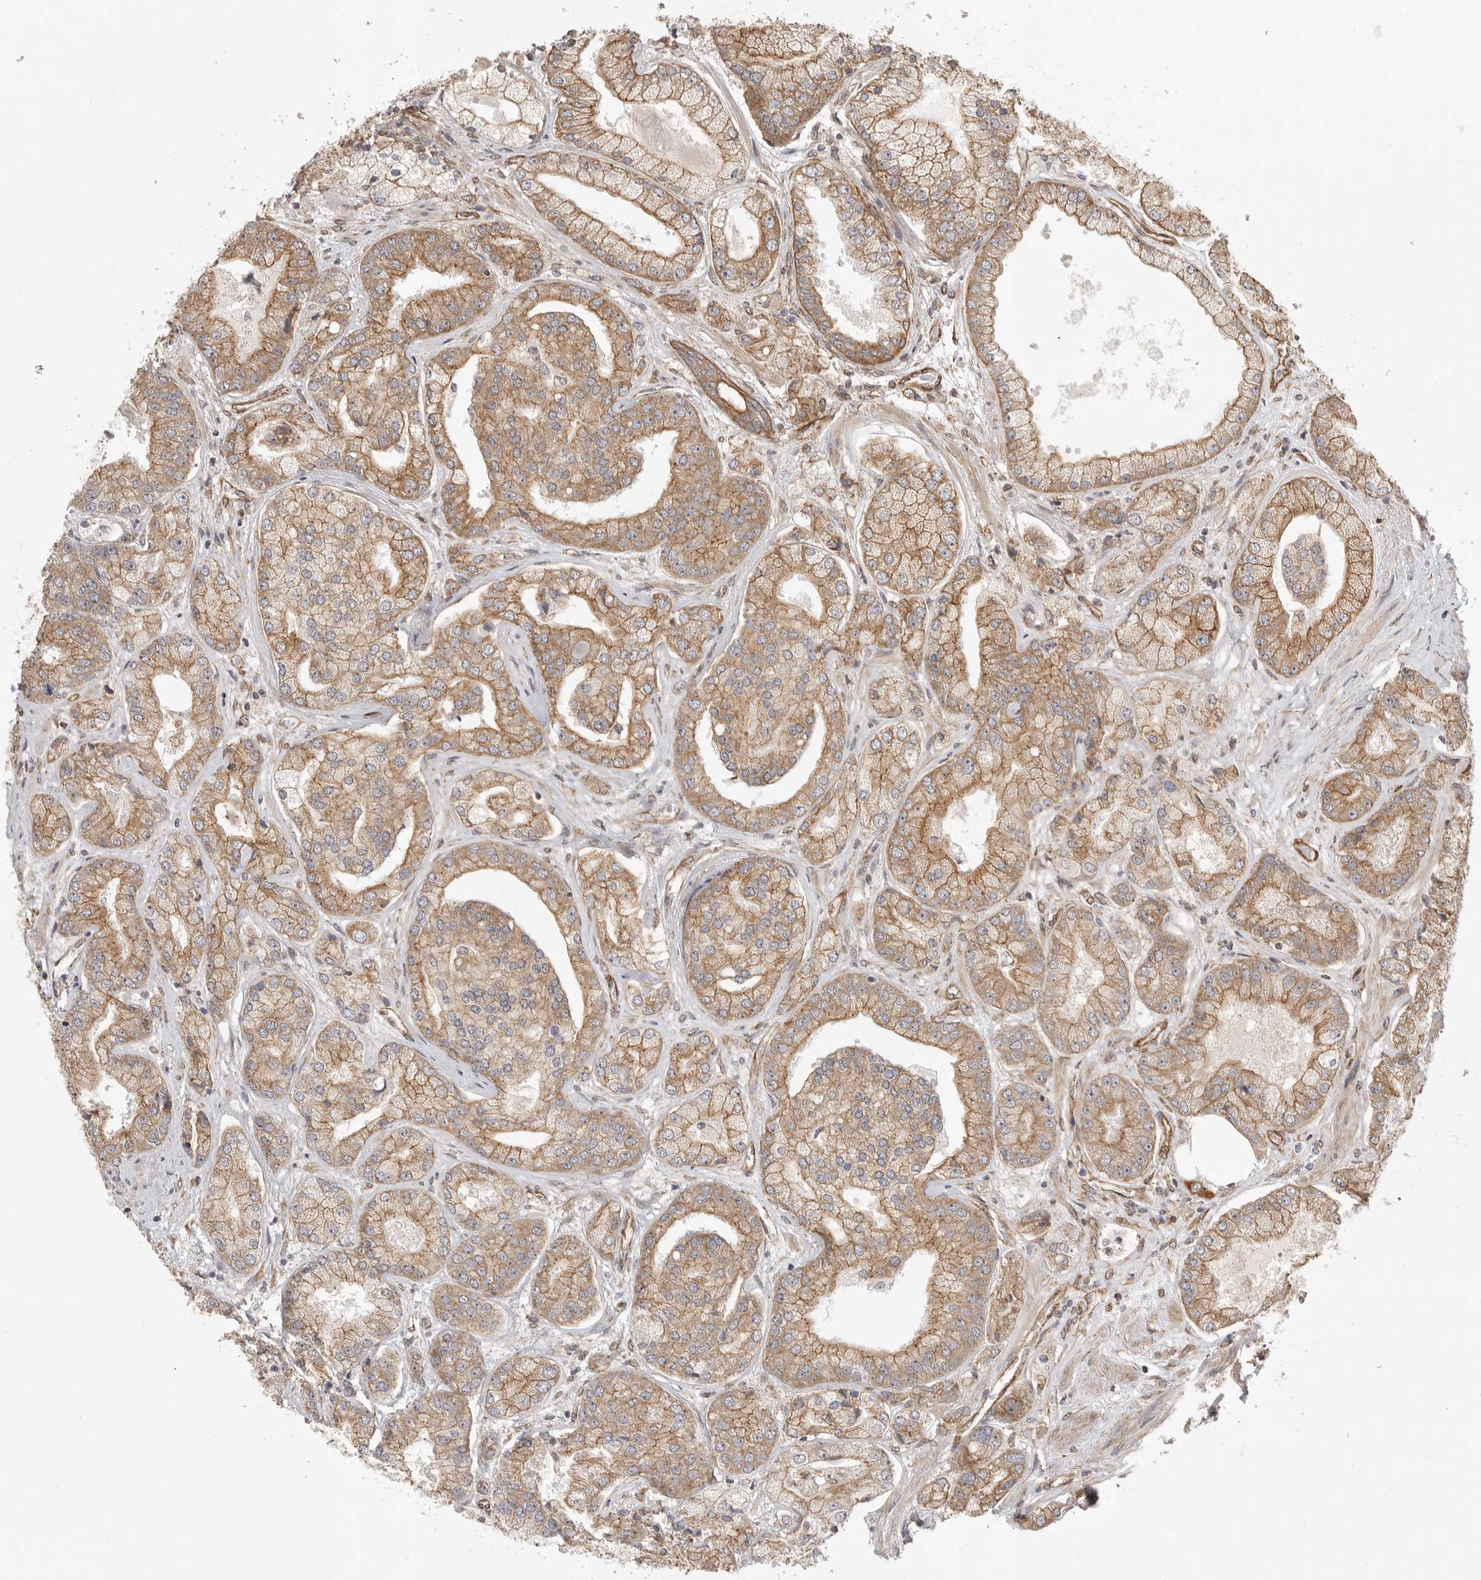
{"staining": {"intensity": "moderate", "quantity": ">75%", "location": "cytoplasmic/membranous"}, "tissue": "prostate cancer", "cell_type": "Tumor cells", "image_type": "cancer", "snomed": [{"axis": "morphology", "description": "Adenocarcinoma, High grade"}, {"axis": "topography", "description": "Prostate"}], "caption": "Protein staining displays moderate cytoplasmic/membranous staining in approximately >75% of tumor cells in high-grade adenocarcinoma (prostate).", "gene": "ATOH7", "patient": {"sex": "male", "age": 58}}